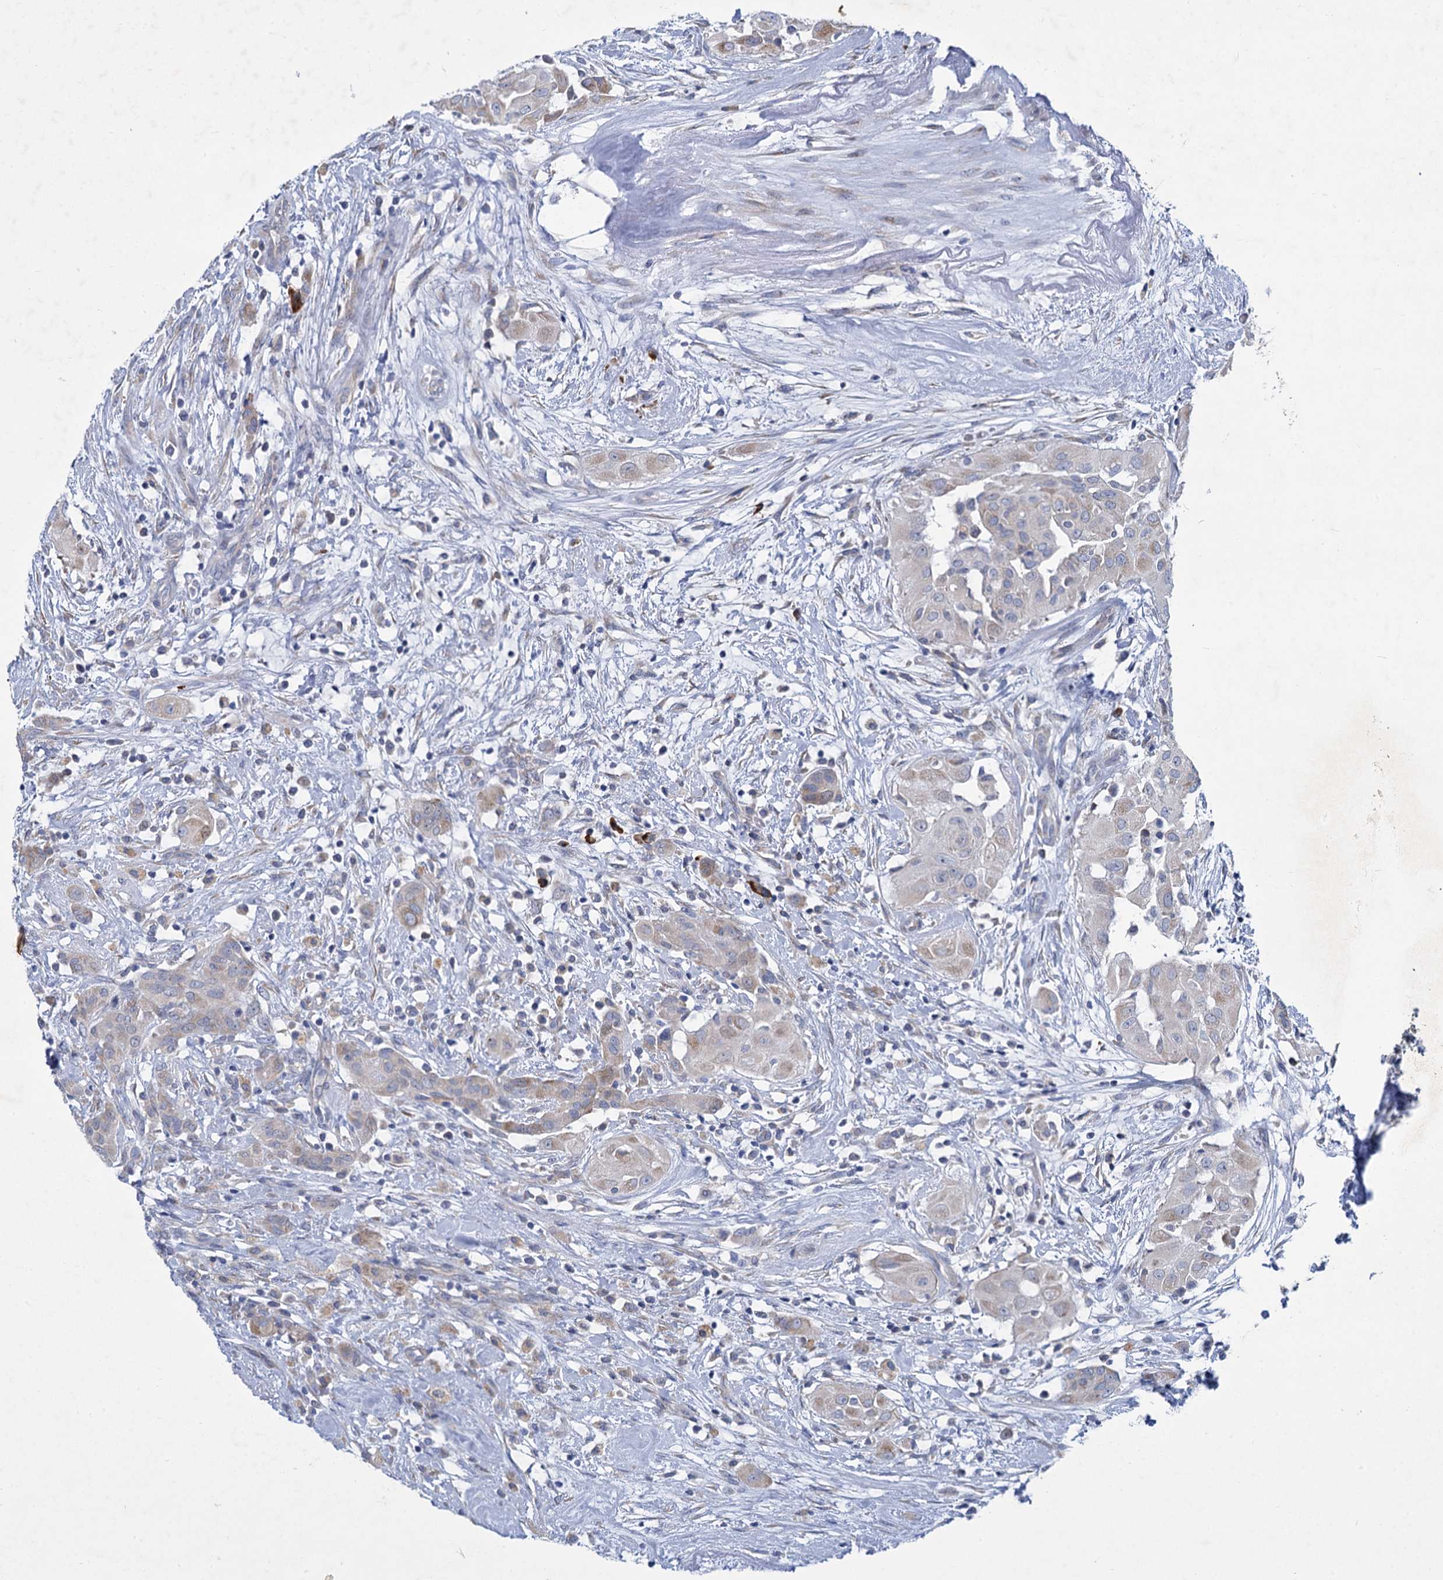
{"staining": {"intensity": "weak", "quantity": "<25%", "location": "cytoplasmic/membranous"}, "tissue": "thyroid cancer", "cell_type": "Tumor cells", "image_type": "cancer", "snomed": [{"axis": "morphology", "description": "Papillary adenocarcinoma, NOS"}, {"axis": "topography", "description": "Thyroid gland"}], "caption": "IHC of human papillary adenocarcinoma (thyroid) shows no staining in tumor cells.", "gene": "PRSS35", "patient": {"sex": "female", "age": 59}}